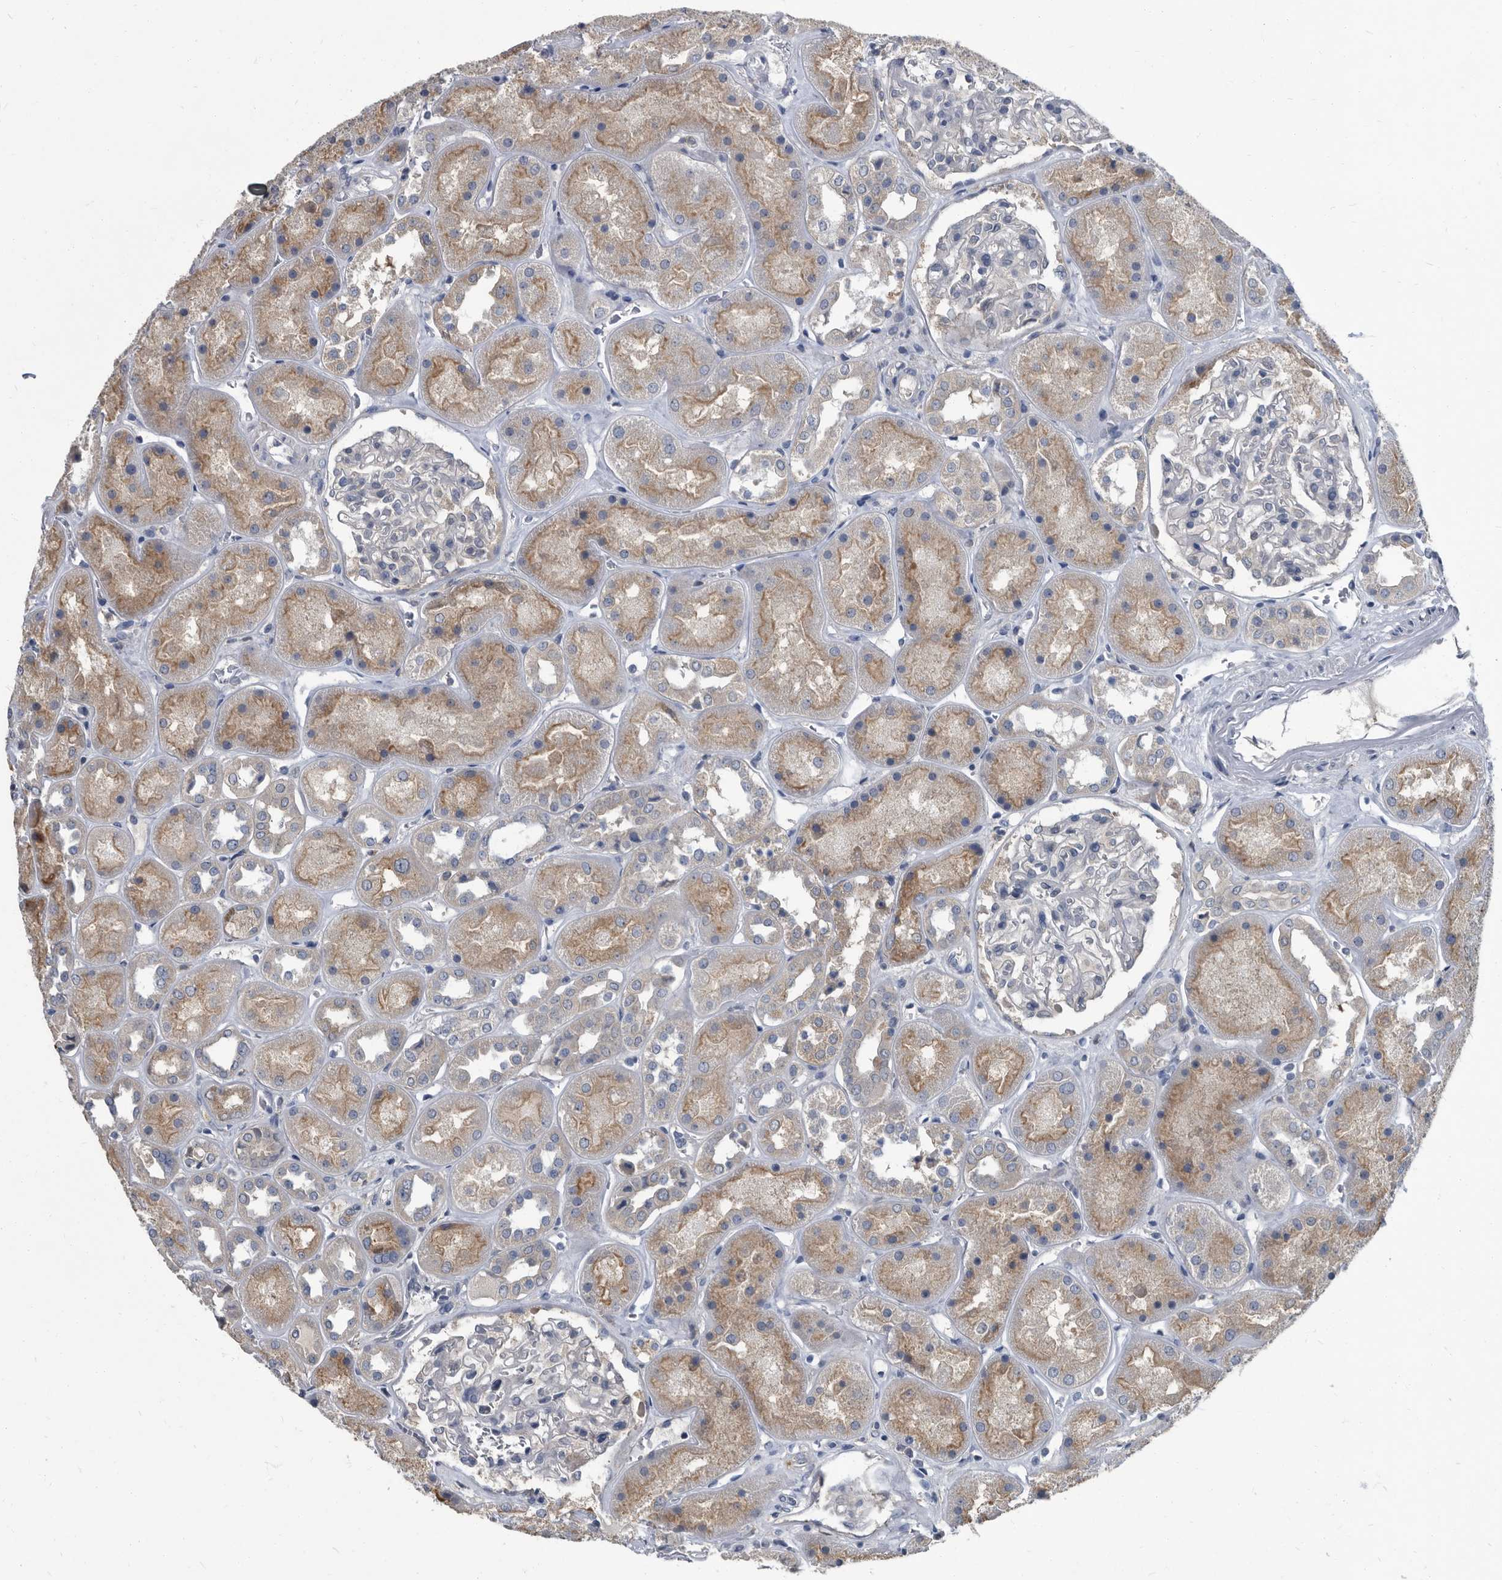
{"staining": {"intensity": "negative", "quantity": "none", "location": "none"}, "tissue": "kidney", "cell_type": "Cells in glomeruli", "image_type": "normal", "snomed": [{"axis": "morphology", "description": "Normal tissue, NOS"}, {"axis": "topography", "description": "Kidney"}], "caption": "High magnification brightfield microscopy of normal kidney stained with DAB (brown) and counterstained with hematoxylin (blue): cells in glomeruli show no significant staining. (Stains: DAB immunohistochemistry with hematoxylin counter stain, Microscopy: brightfield microscopy at high magnification).", "gene": "CDV3", "patient": {"sex": "male", "age": 70}}